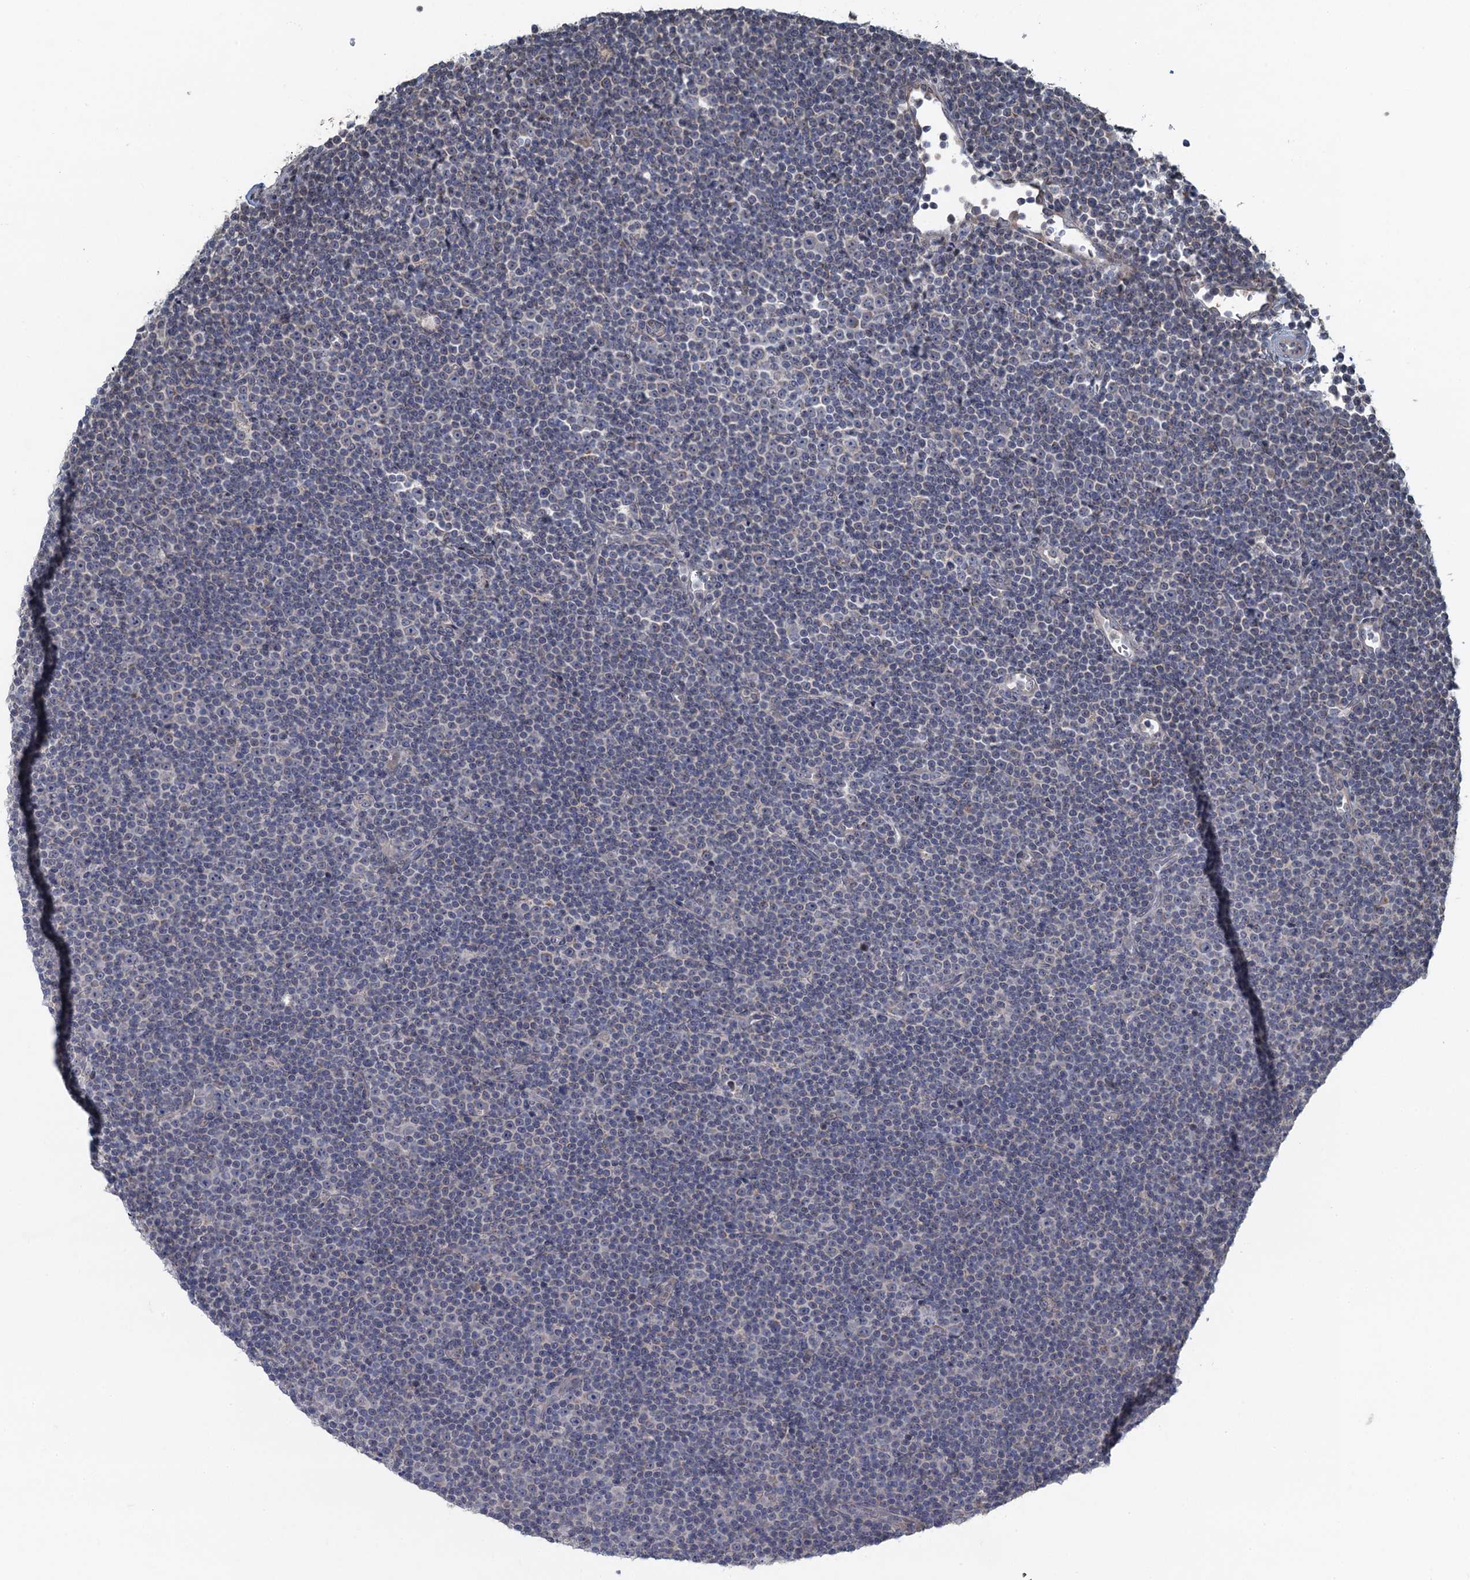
{"staining": {"intensity": "negative", "quantity": "none", "location": "none"}, "tissue": "lymphoma", "cell_type": "Tumor cells", "image_type": "cancer", "snomed": [{"axis": "morphology", "description": "Malignant lymphoma, non-Hodgkin's type, Low grade"}, {"axis": "topography", "description": "Lymph node"}], "caption": "Tumor cells are negative for brown protein staining in low-grade malignant lymphoma, non-Hodgkin's type.", "gene": "TEX35", "patient": {"sex": "female", "age": 67}}